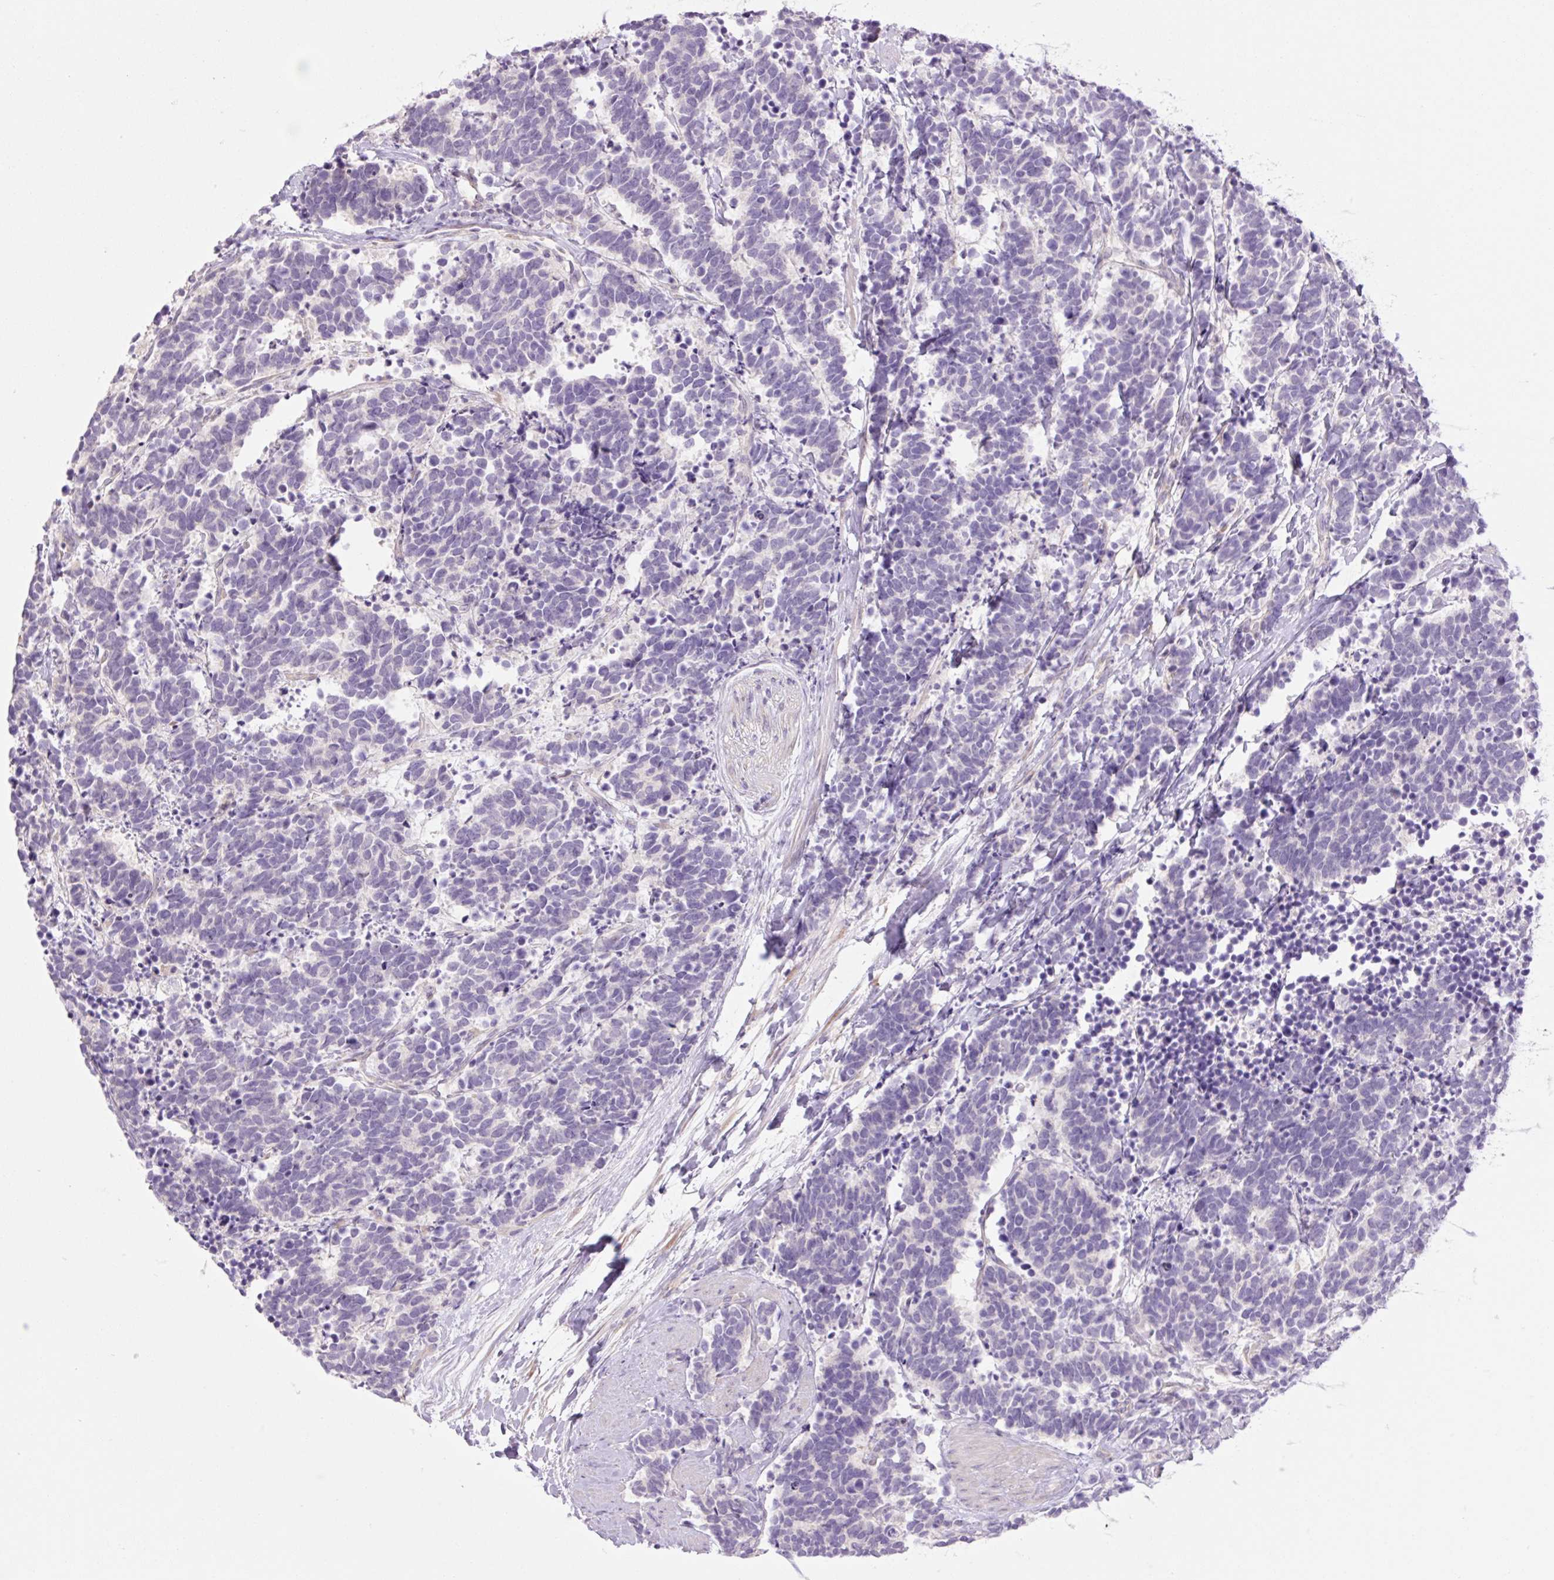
{"staining": {"intensity": "negative", "quantity": "none", "location": "none"}, "tissue": "carcinoid", "cell_type": "Tumor cells", "image_type": "cancer", "snomed": [{"axis": "morphology", "description": "Carcinoma, NOS"}, {"axis": "morphology", "description": "Carcinoid, malignant, NOS"}, {"axis": "topography", "description": "Prostate"}], "caption": "A micrograph of human carcinoid is negative for staining in tumor cells.", "gene": "GRID2", "patient": {"sex": "male", "age": 57}}